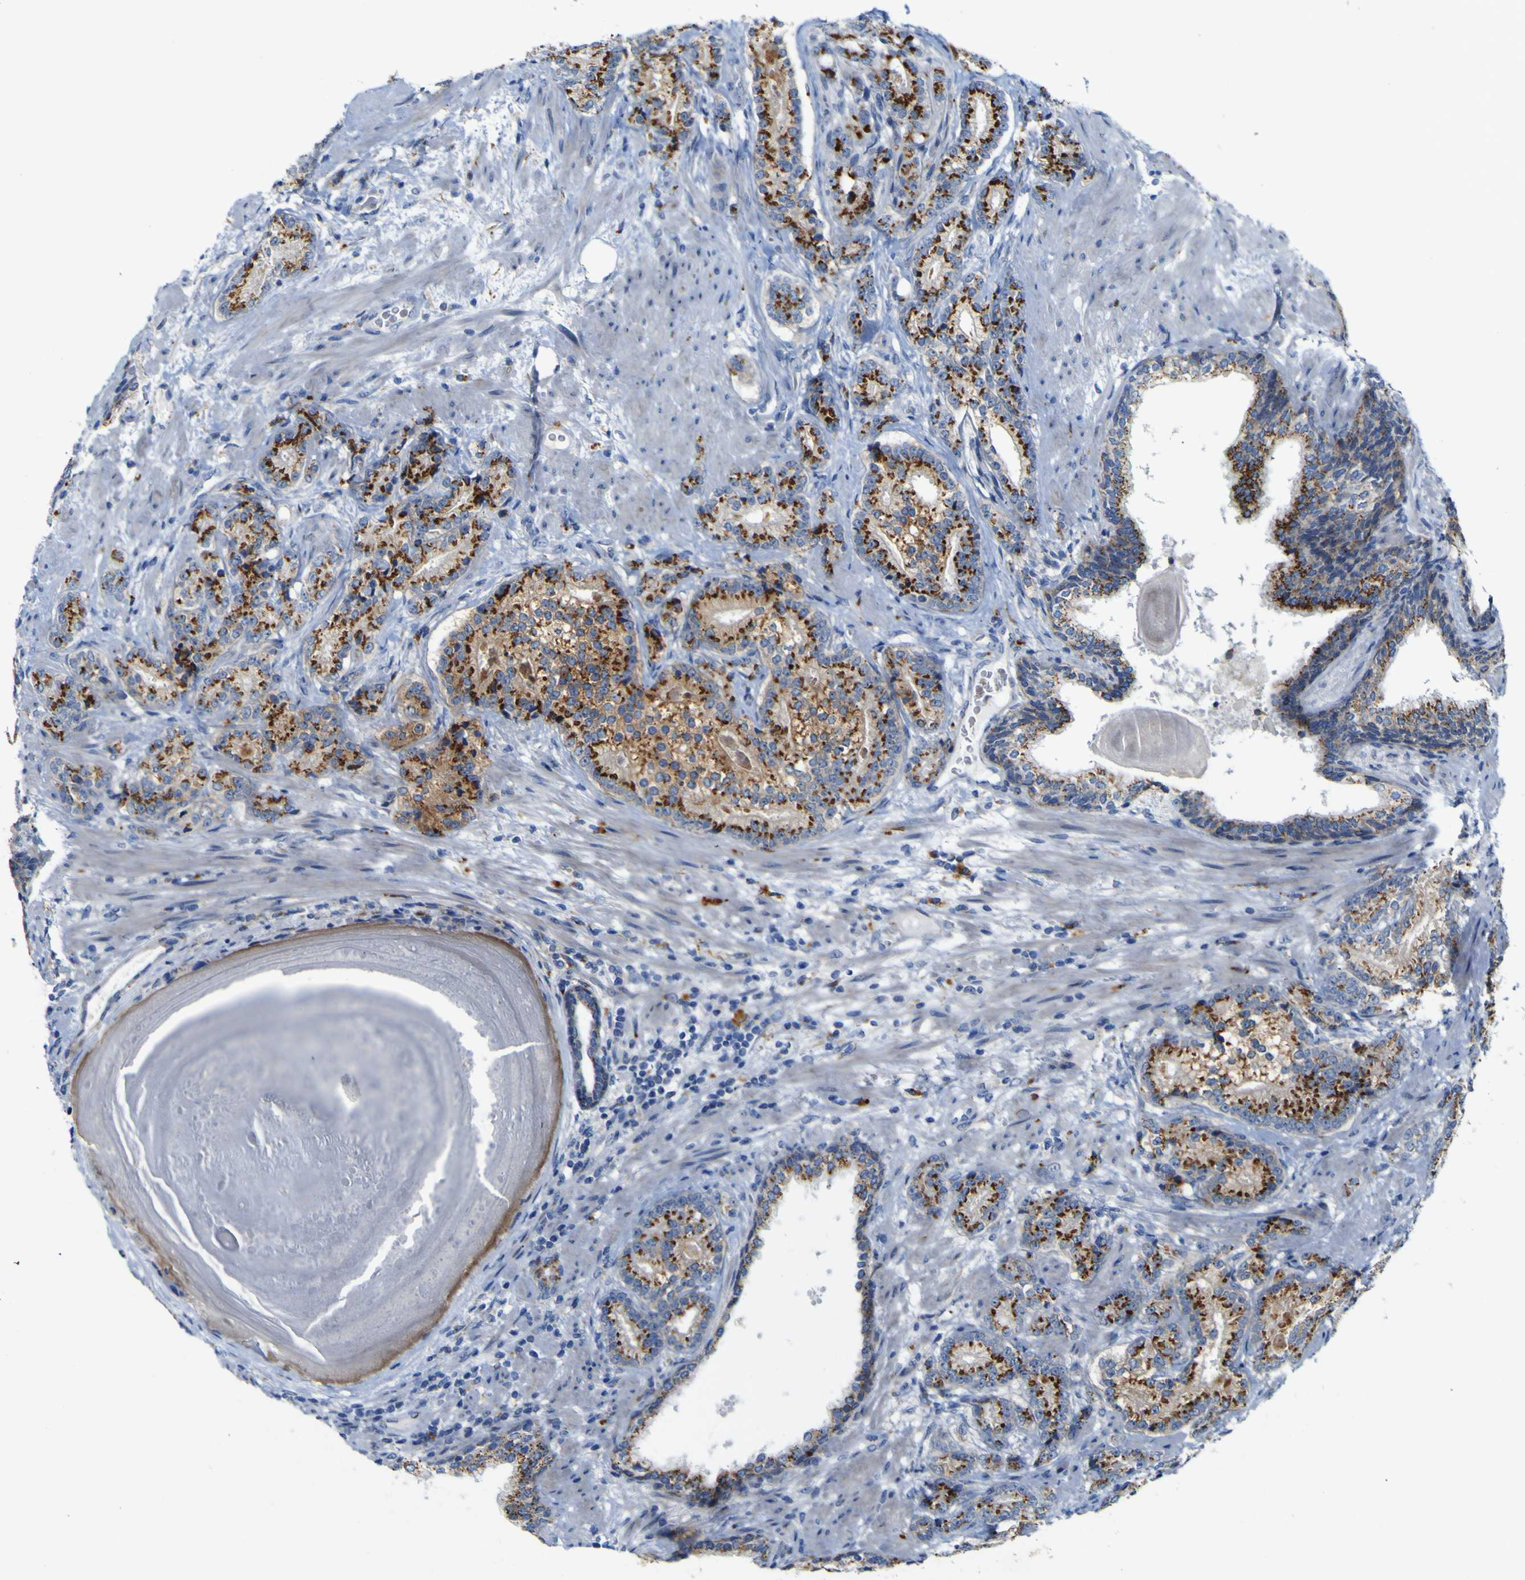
{"staining": {"intensity": "strong", "quantity": ">75%", "location": "cytoplasmic/membranous"}, "tissue": "prostate cancer", "cell_type": "Tumor cells", "image_type": "cancer", "snomed": [{"axis": "morphology", "description": "Adenocarcinoma, High grade"}, {"axis": "topography", "description": "Prostate"}], "caption": "Brown immunohistochemical staining in adenocarcinoma (high-grade) (prostate) exhibits strong cytoplasmic/membranous positivity in about >75% of tumor cells. (IHC, brightfield microscopy, high magnification).", "gene": "PTPRF", "patient": {"sex": "male", "age": 61}}